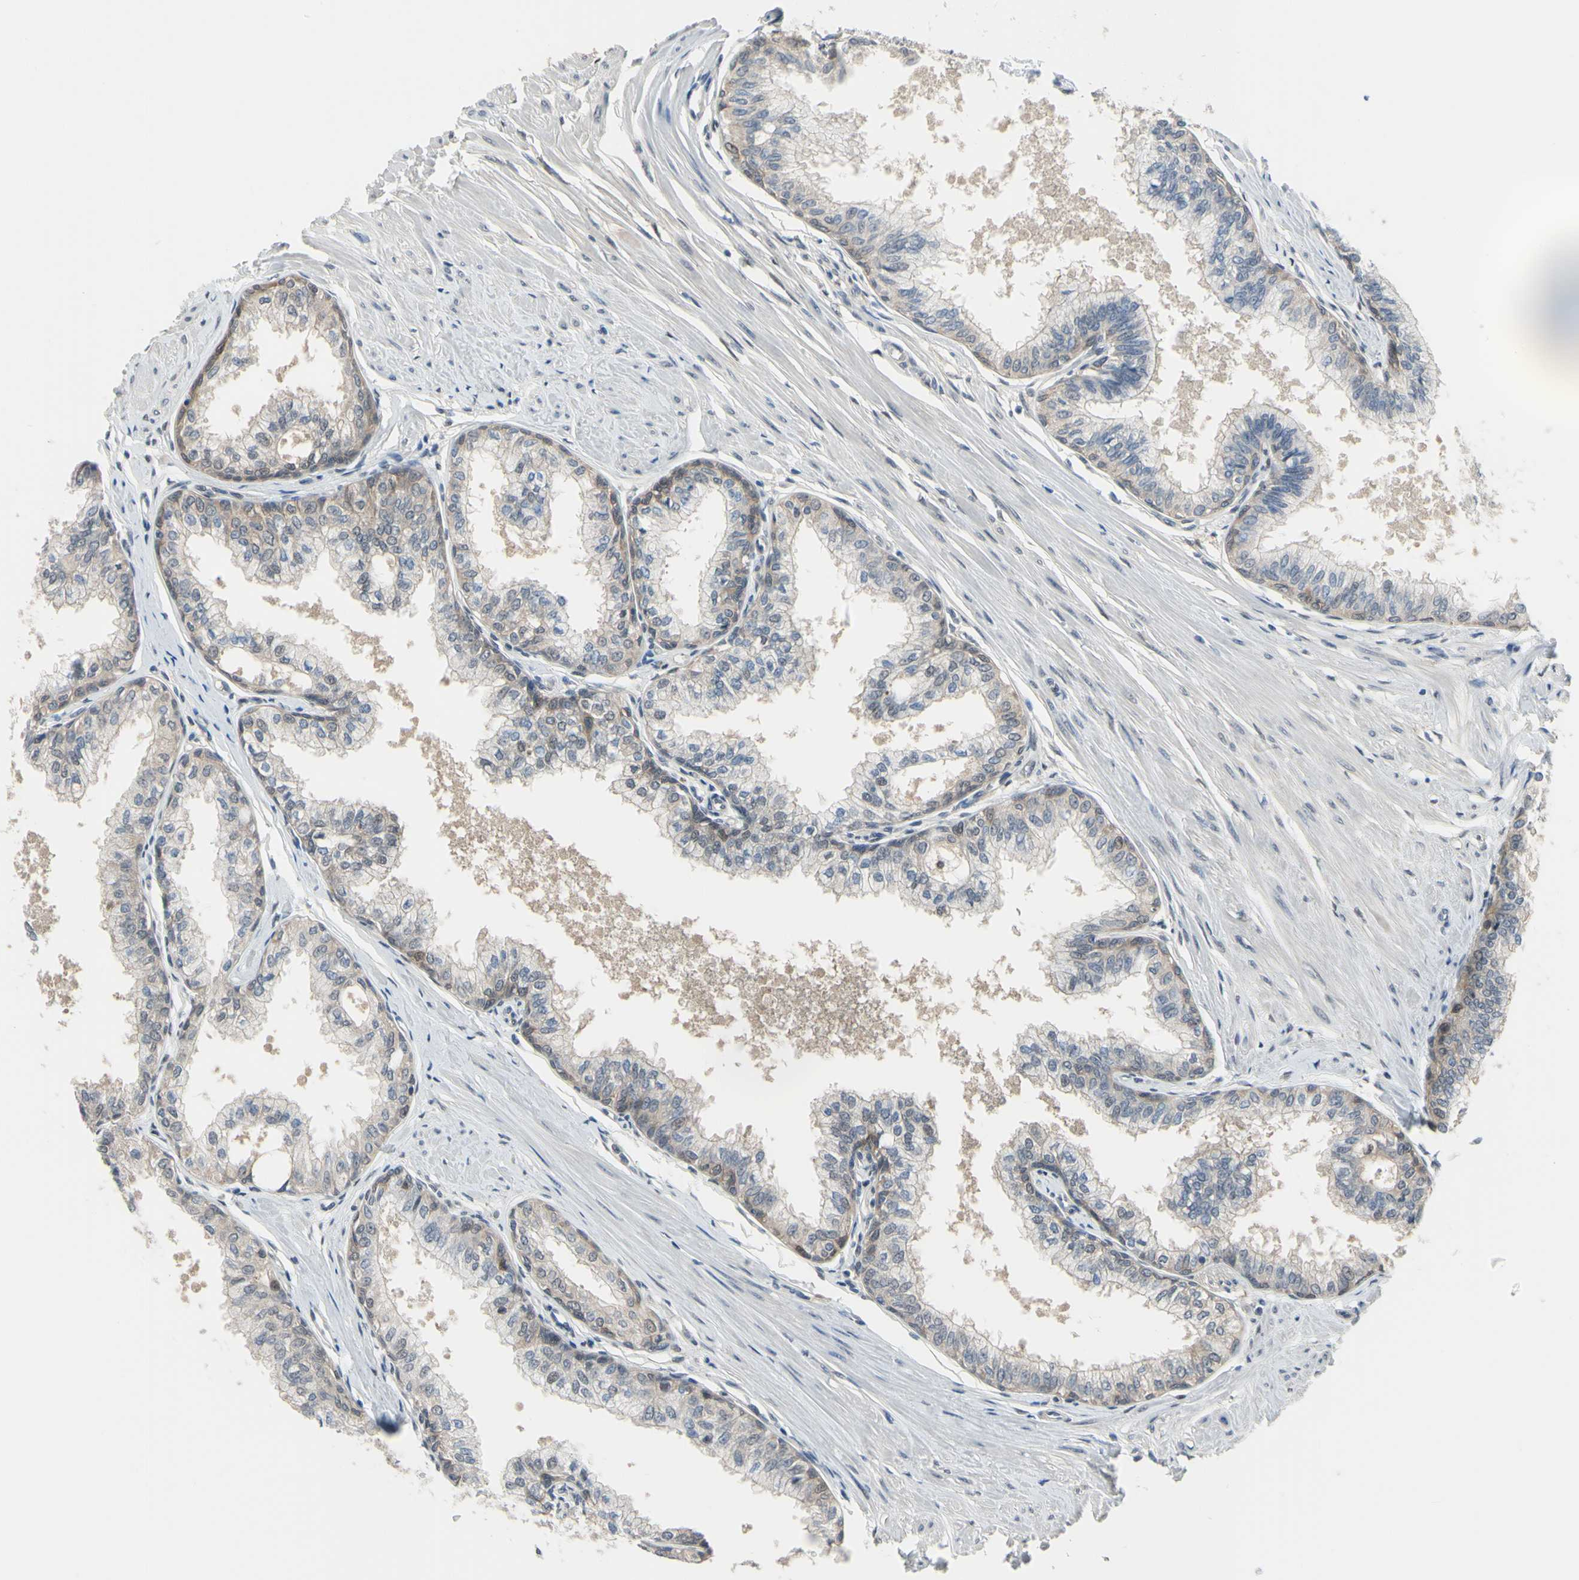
{"staining": {"intensity": "weak", "quantity": "25%-75%", "location": "cytoplasmic/membranous"}, "tissue": "prostate", "cell_type": "Glandular cells", "image_type": "normal", "snomed": [{"axis": "morphology", "description": "Normal tissue, NOS"}, {"axis": "topography", "description": "Prostate"}, {"axis": "topography", "description": "Seminal veicle"}], "caption": "Protein staining of unremarkable prostate displays weak cytoplasmic/membranous expression in about 25%-75% of glandular cells. Nuclei are stained in blue.", "gene": "HSPA4", "patient": {"sex": "male", "age": 60}}